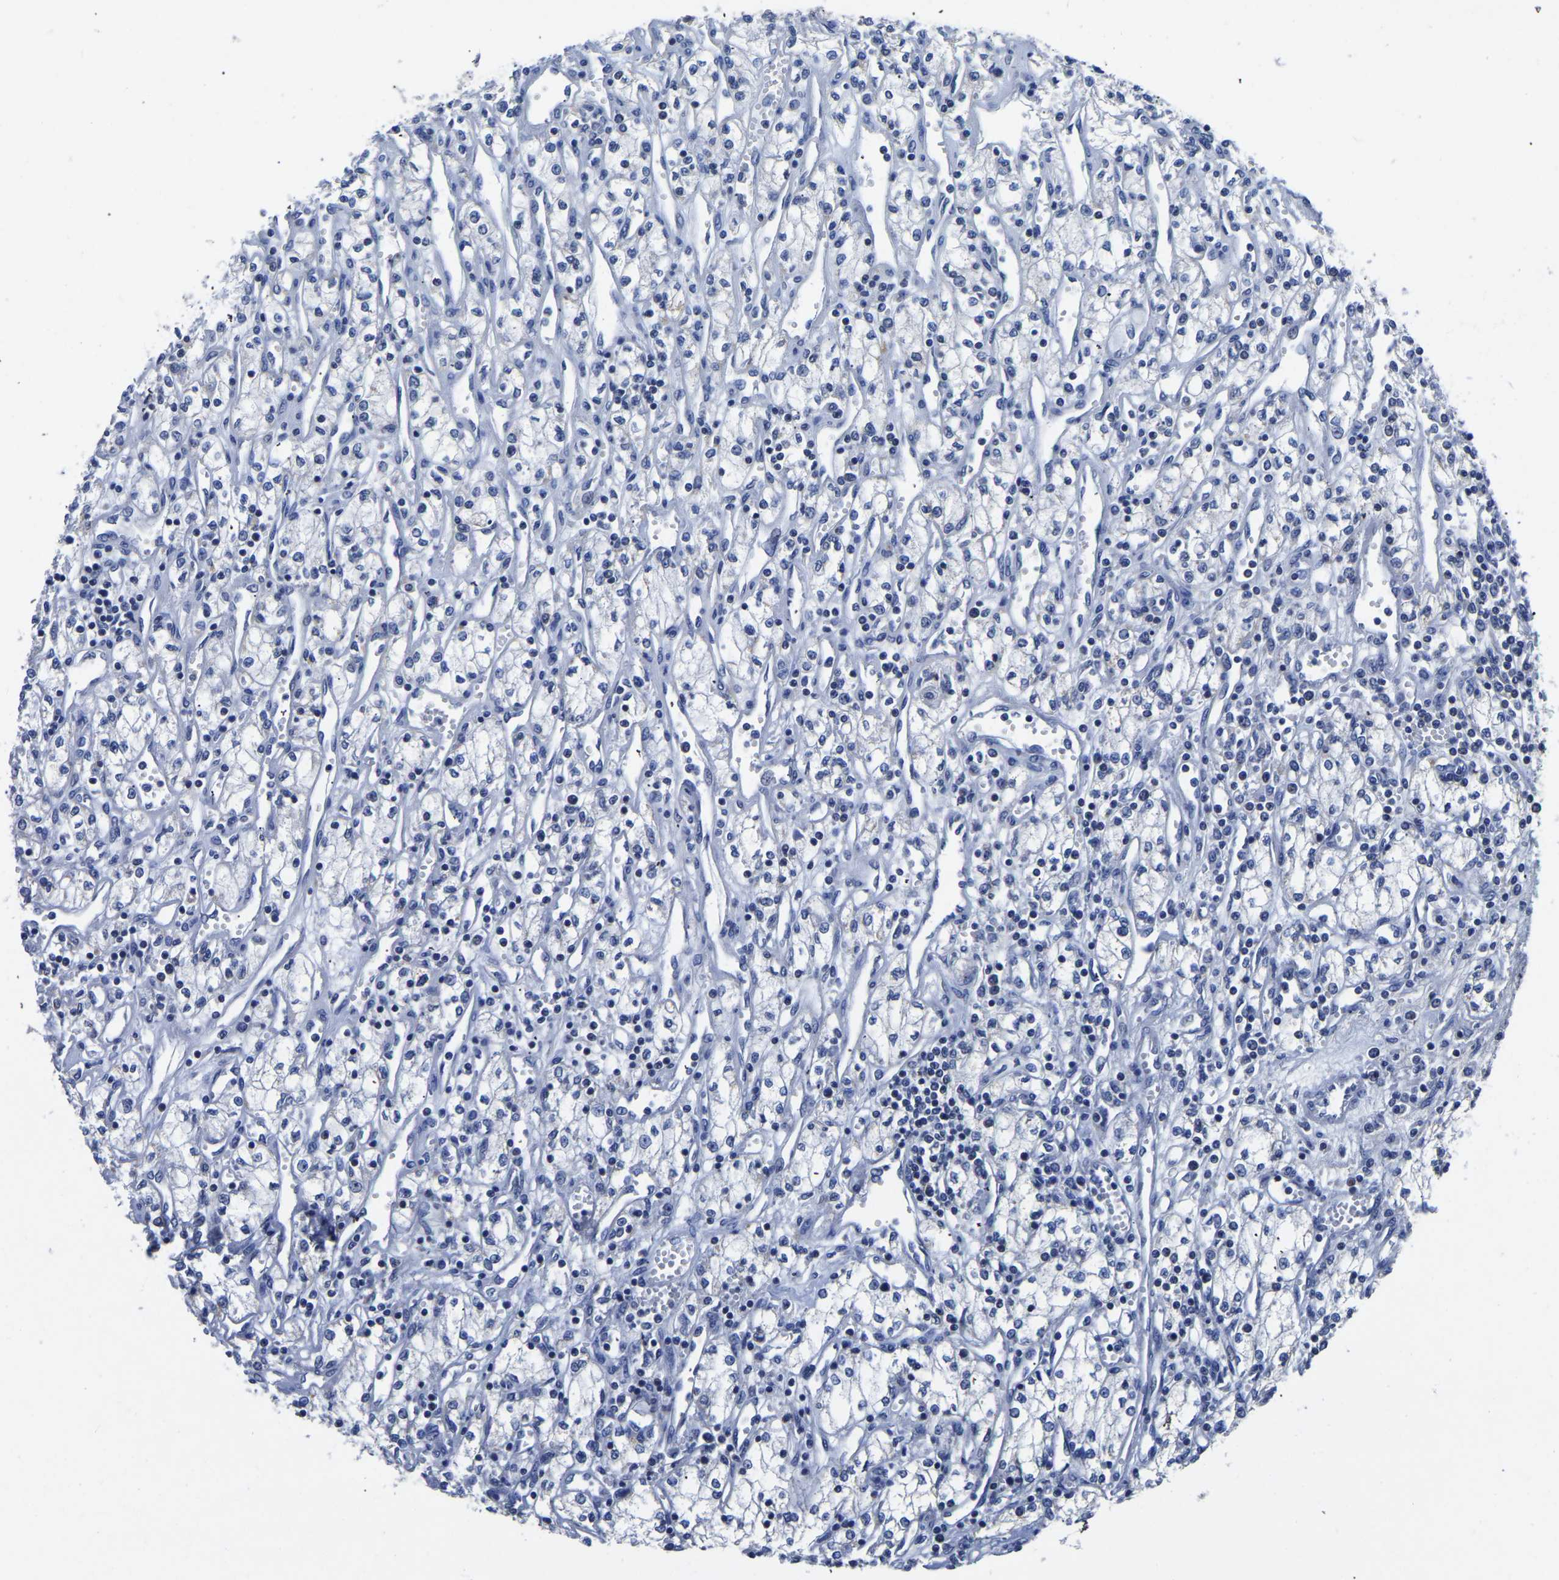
{"staining": {"intensity": "negative", "quantity": "none", "location": "none"}, "tissue": "renal cancer", "cell_type": "Tumor cells", "image_type": "cancer", "snomed": [{"axis": "morphology", "description": "Adenocarcinoma, NOS"}, {"axis": "topography", "description": "Kidney"}], "caption": "IHC of renal cancer (adenocarcinoma) demonstrates no staining in tumor cells.", "gene": "FGD5", "patient": {"sex": "male", "age": 59}}